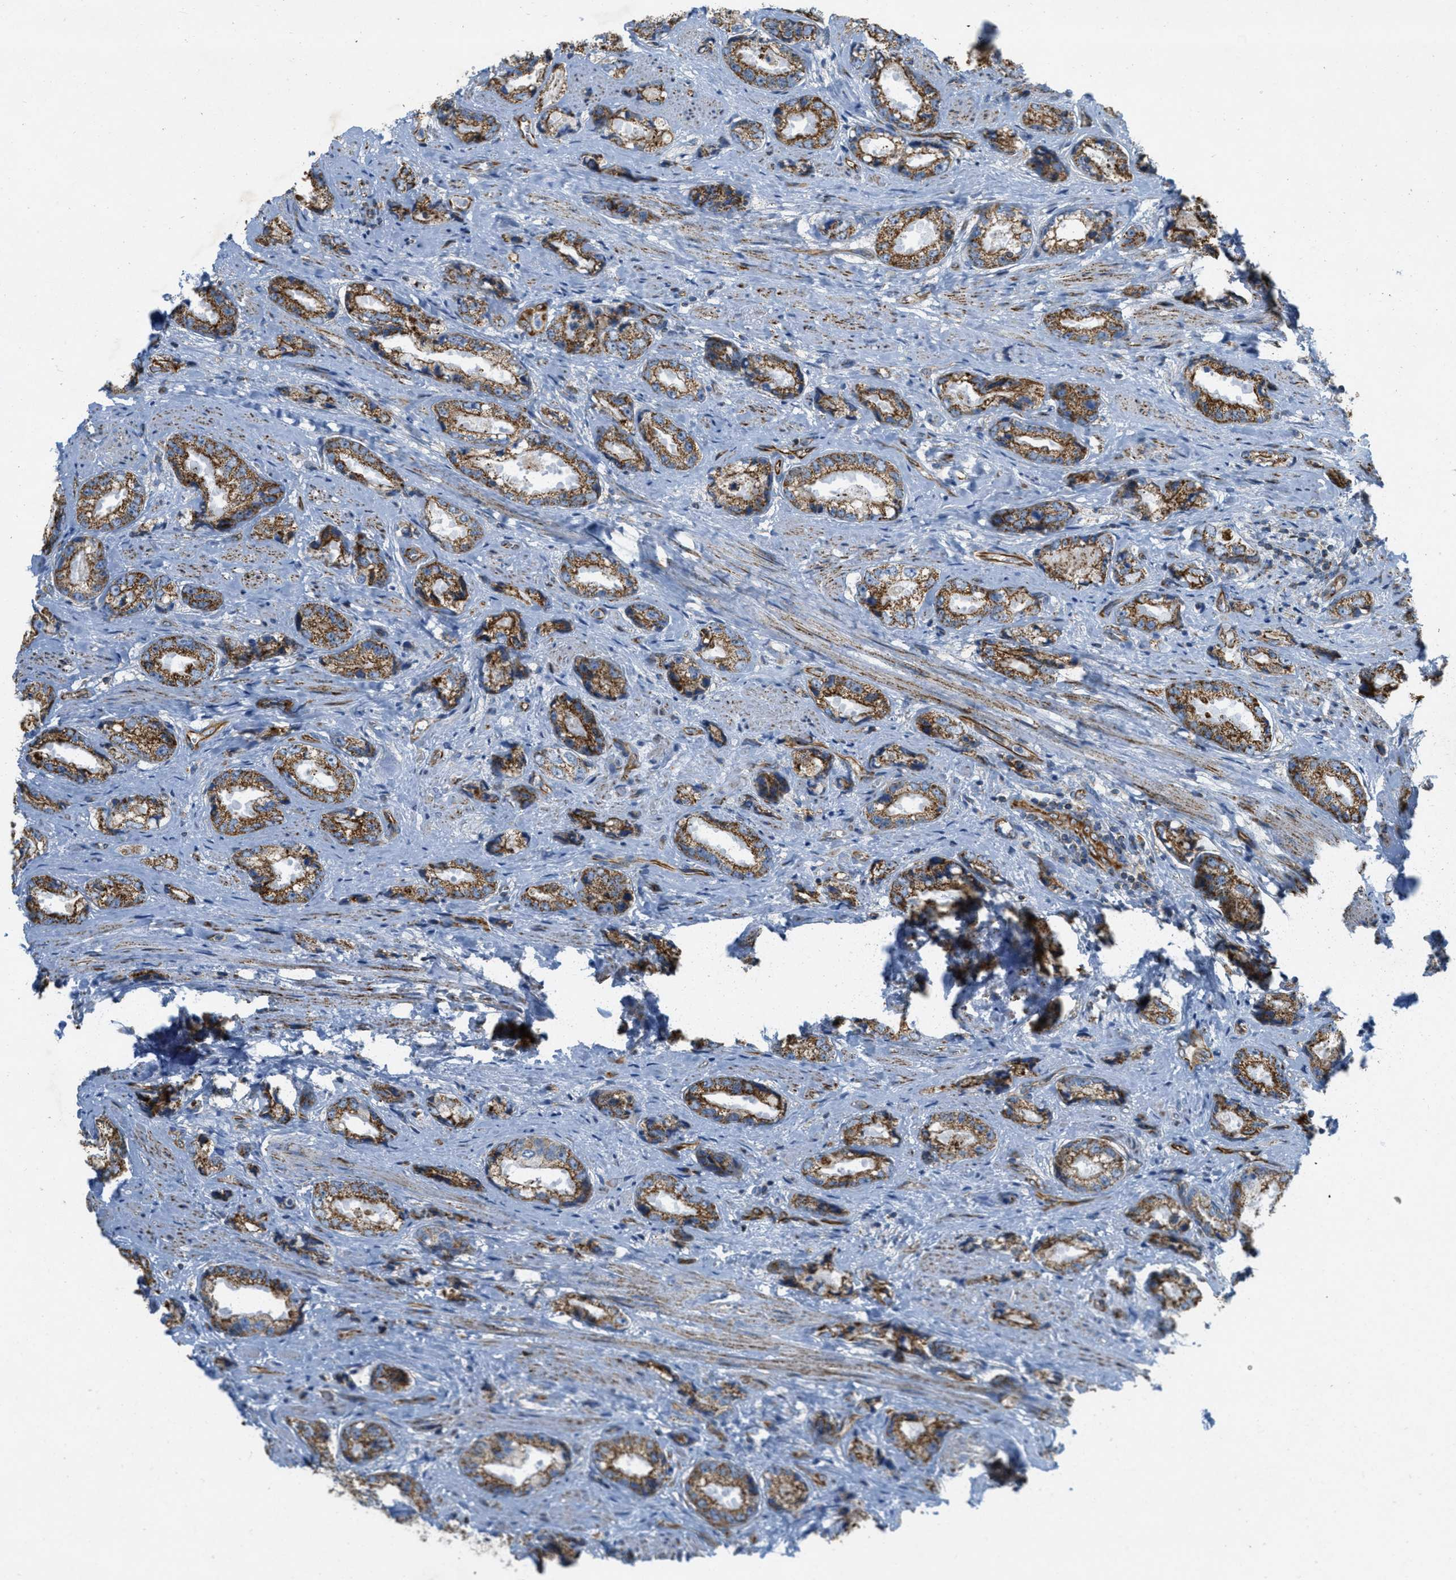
{"staining": {"intensity": "strong", "quantity": ">75%", "location": "cytoplasmic/membranous"}, "tissue": "prostate cancer", "cell_type": "Tumor cells", "image_type": "cancer", "snomed": [{"axis": "morphology", "description": "Adenocarcinoma, High grade"}, {"axis": "topography", "description": "Prostate"}], "caption": "Immunohistochemical staining of adenocarcinoma (high-grade) (prostate) reveals high levels of strong cytoplasmic/membranous staining in approximately >75% of tumor cells.", "gene": "BTN3A1", "patient": {"sex": "male", "age": 61}}